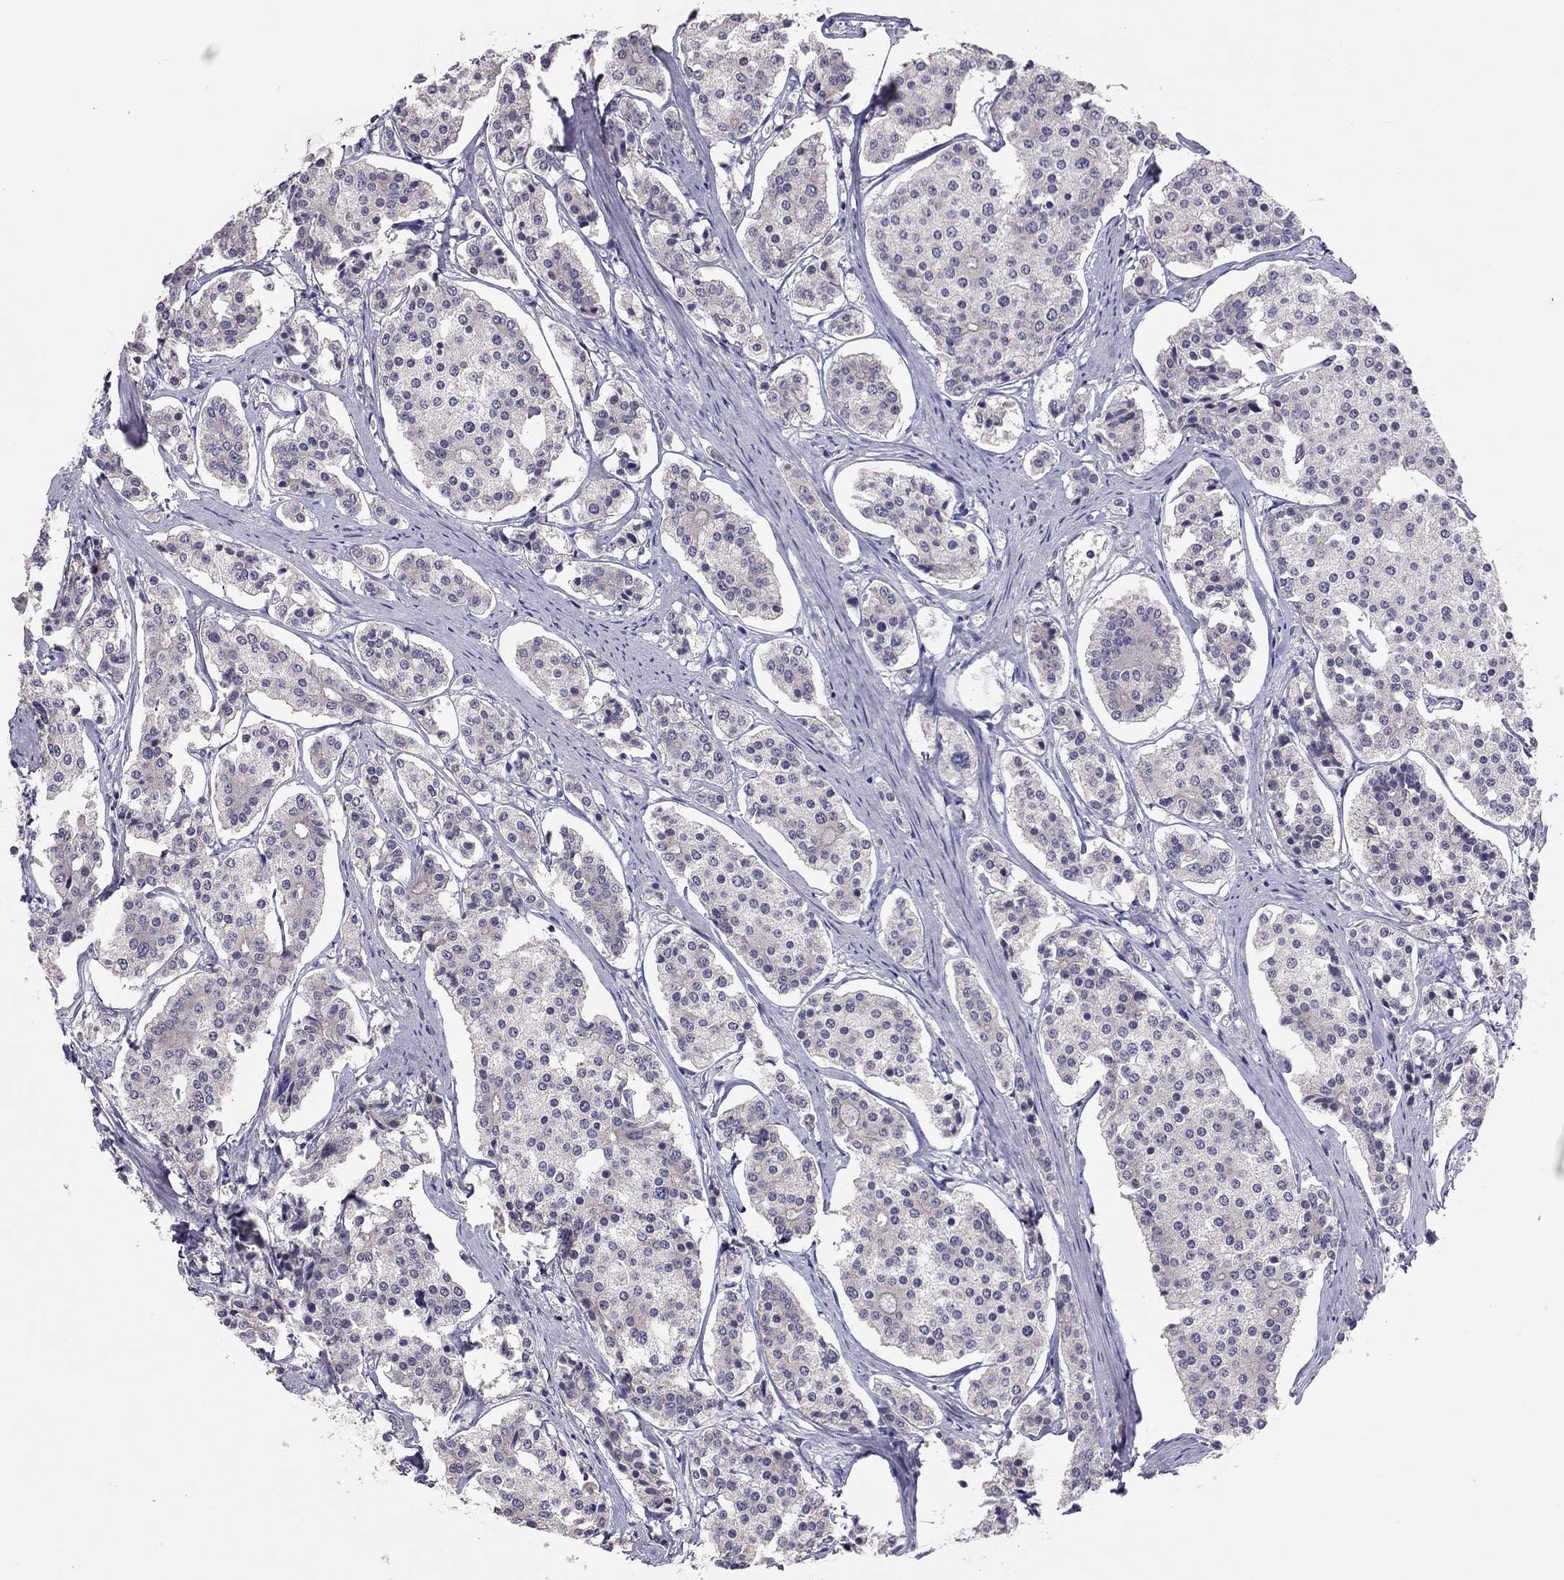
{"staining": {"intensity": "negative", "quantity": "none", "location": "none"}, "tissue": "carcinoid", "cell_type": "Tumor cells", "image_type": "cancer", "snomed": [{"axis": "morphology", "description": "Carcinoid, malignant, NOS"}, {"axis": "topography", "description": "Small intestine"}], "caption": "Immunohistochemical staining of human malignant carcinoid exhibits no significant positivity in tumor cells. Nuclei are stained in blue.", "gene": "HSF2BP", "patient": {"sex": "female", "age": 65}}